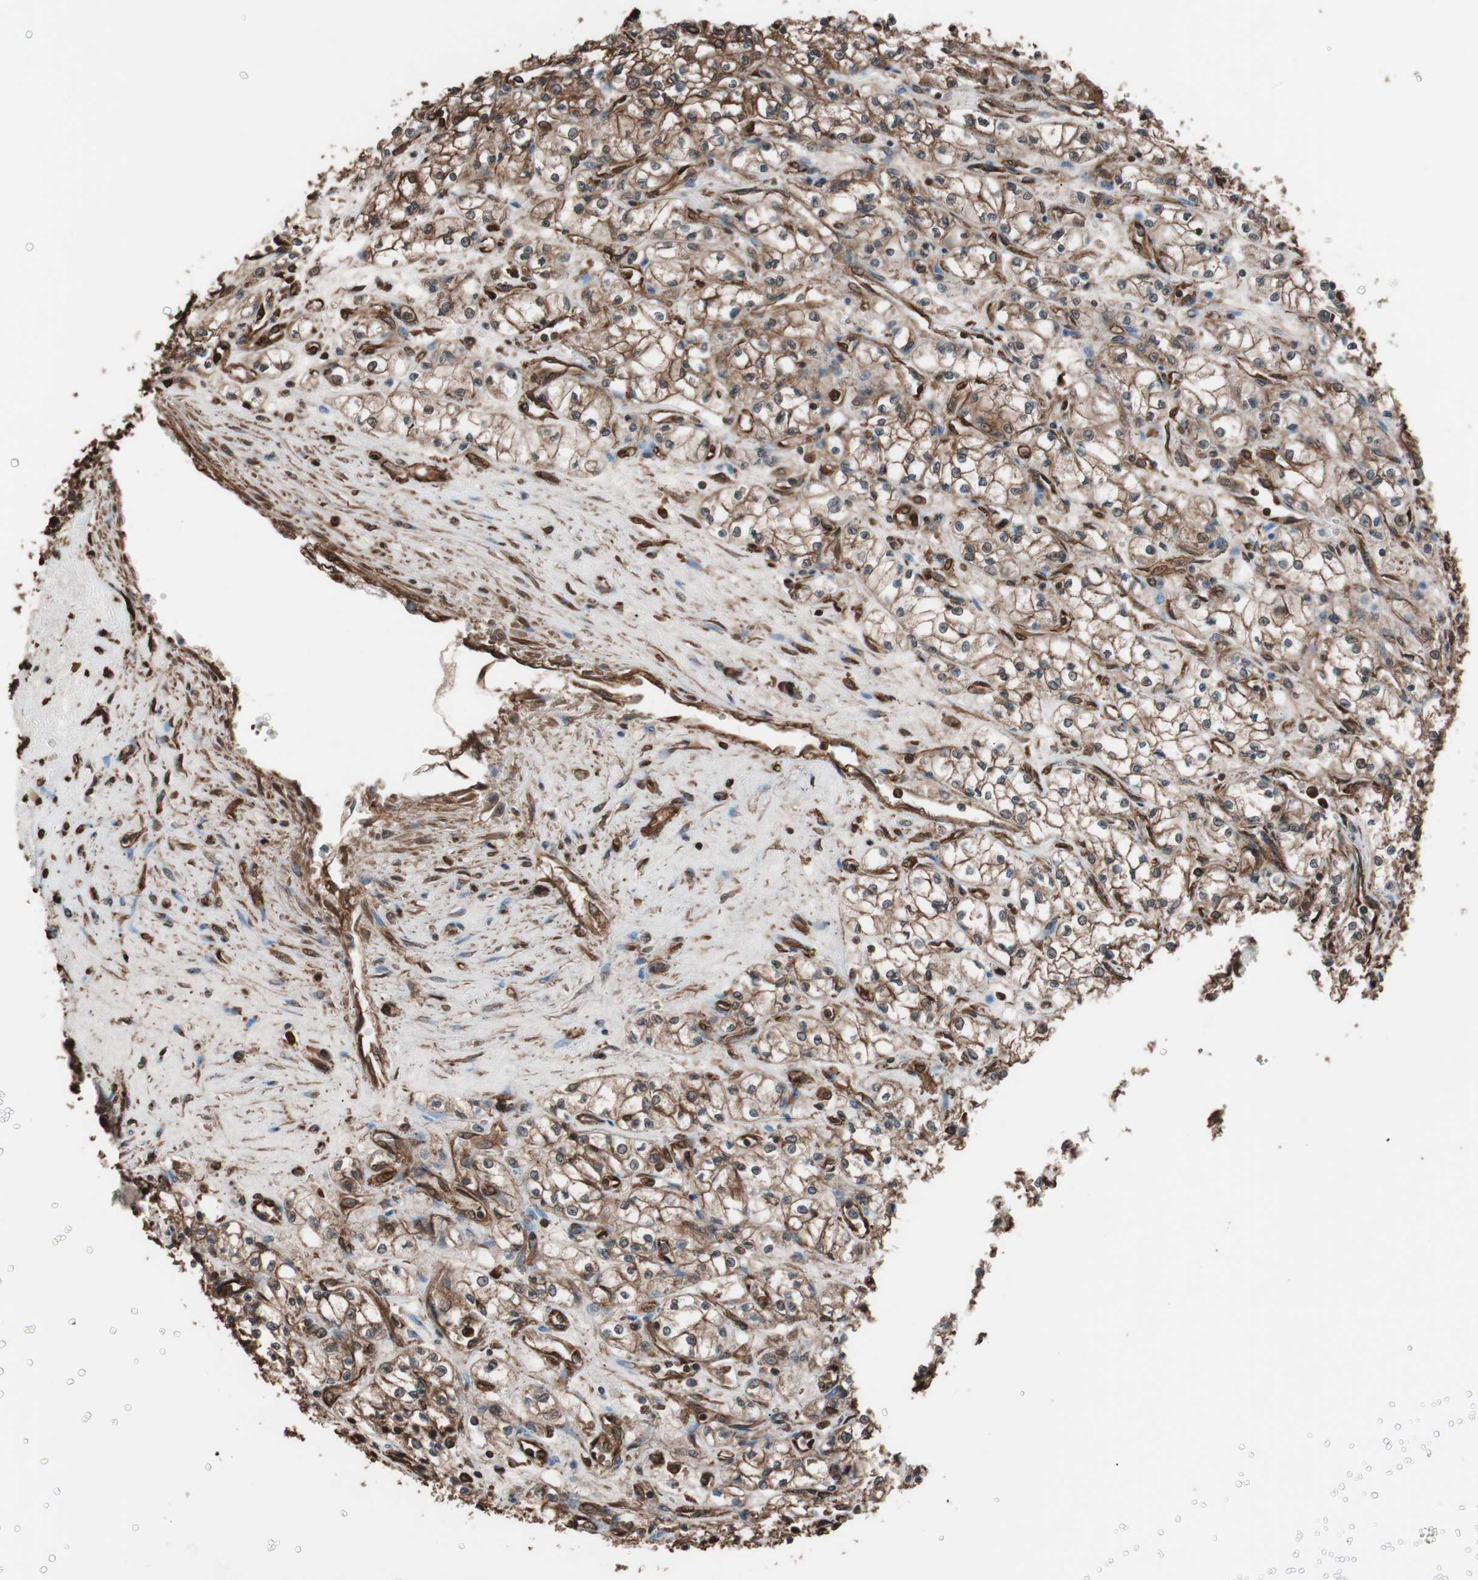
{"staining": {"intensity": "moderate", "quantity": ">75%", "location": "cytoplasmic/membranous"}, "tissue": "renal cancer", "cell_type": "Tumor cells", "image_type": "cancer", "snomed": [{"axis": "morphology", "description": "Normal tissue, NOS"}, {"axis": "morphology", "description": "Adenocarcinoma, NOS"}, {"axis": "topography", "description": "Kidney"}], "caption": "Immunohistochemistry of human renal cancer (adenocarcinoma) demonstrates medium levels of moderate cytoplasmic/membranous expression in approximately >75% of tumor cells.", "gene": "CALM2", "patient": {"sex": "male", "age": 59}}